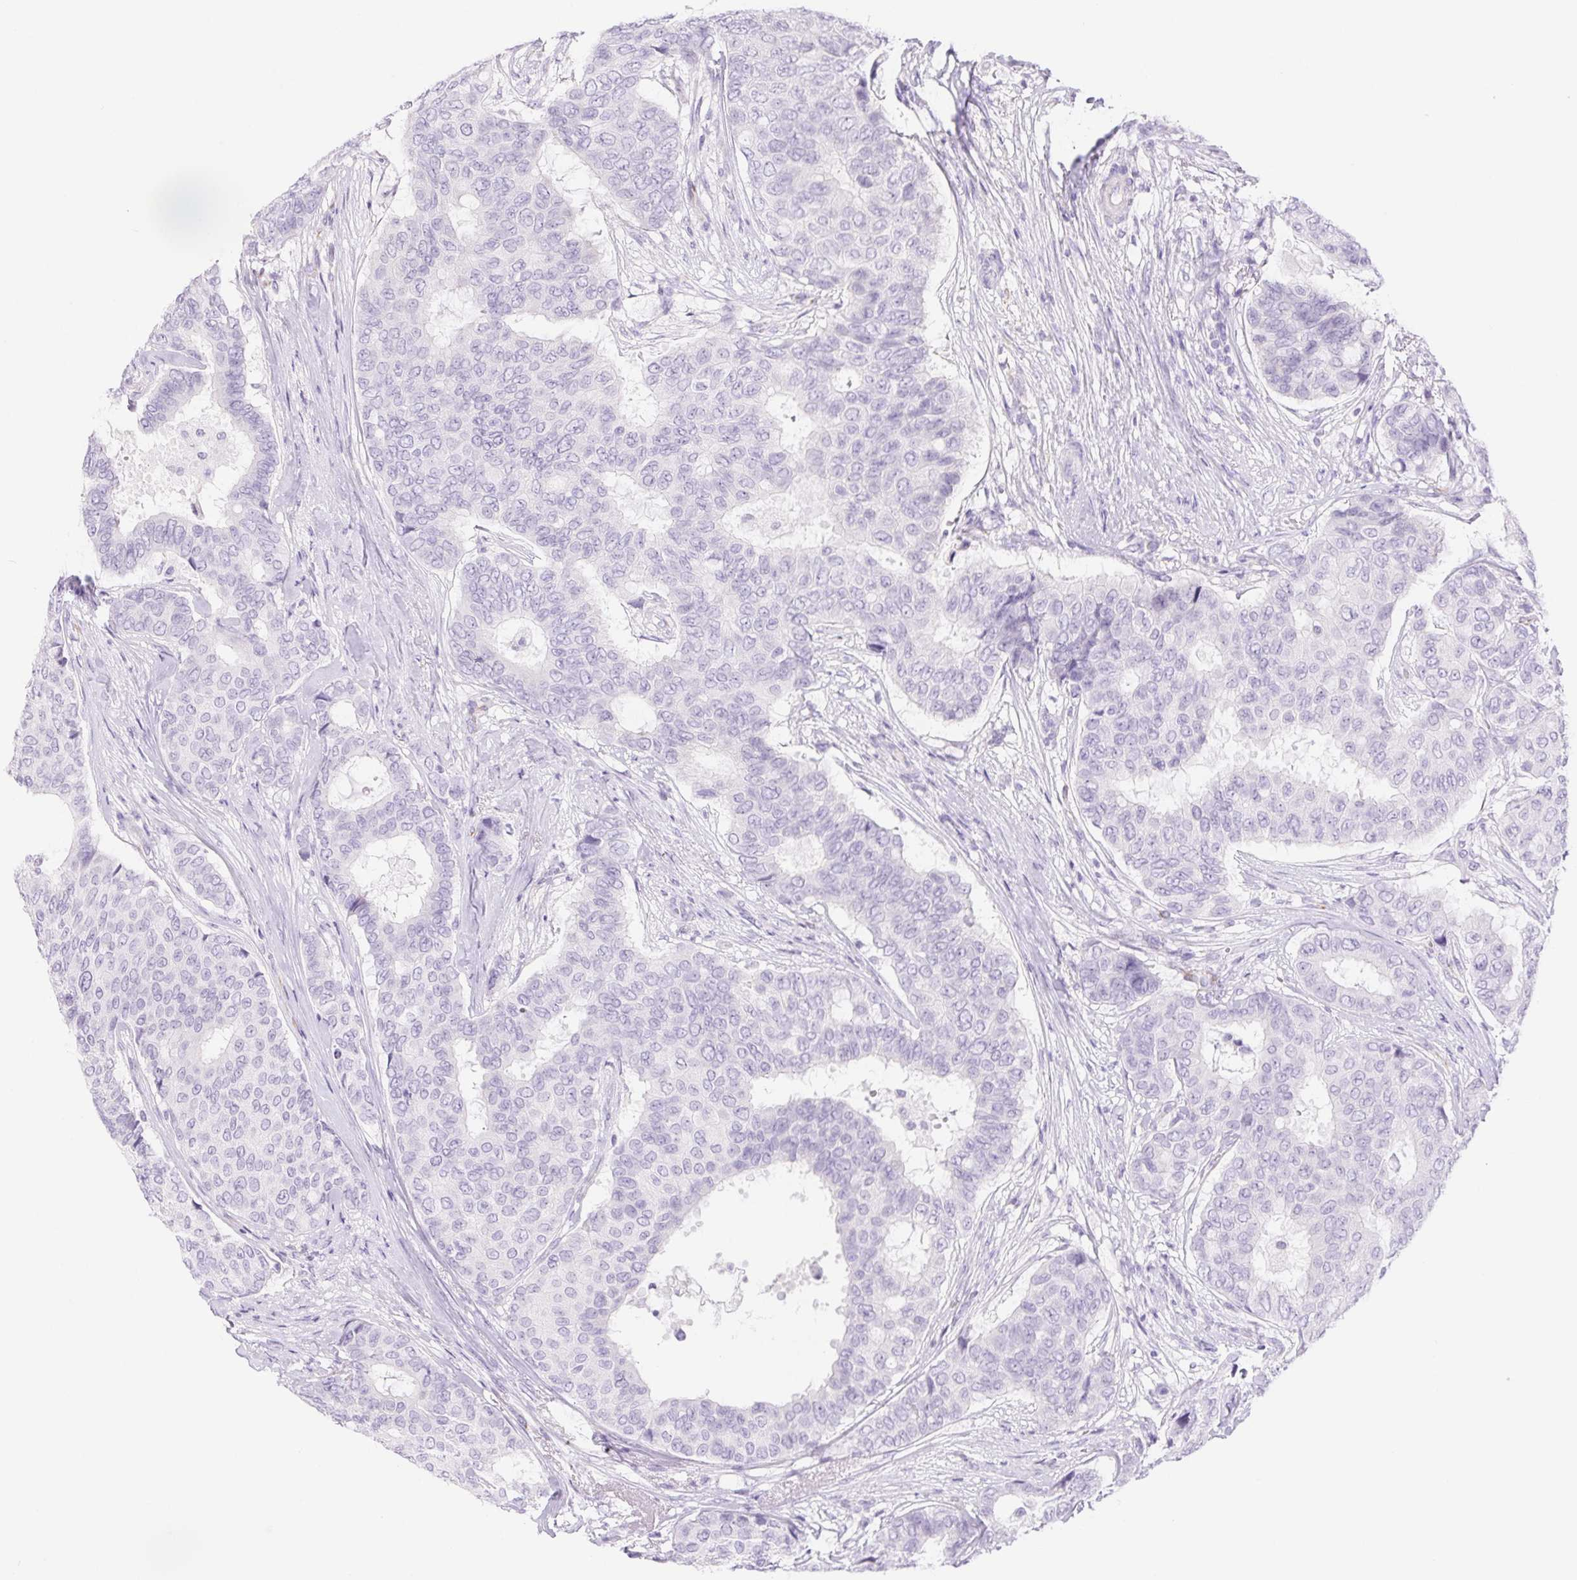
{"staining": {"intensity": "negative", "quantity": "none", "location": "none"}, "tissue": "breast cancer", "cell_type": "Tumor cells", "image_type": "cancer", "snomed": [{"axis": "morphology", "description": "Duct carcinoma"}, {"axis": "topography", "description": "Breast"}], "caption": "There is no significant expression in tumor cells of breast intraductal carcinoma.", "gene": "ERP27", "patient": {"sex": "female", "age": 75}}